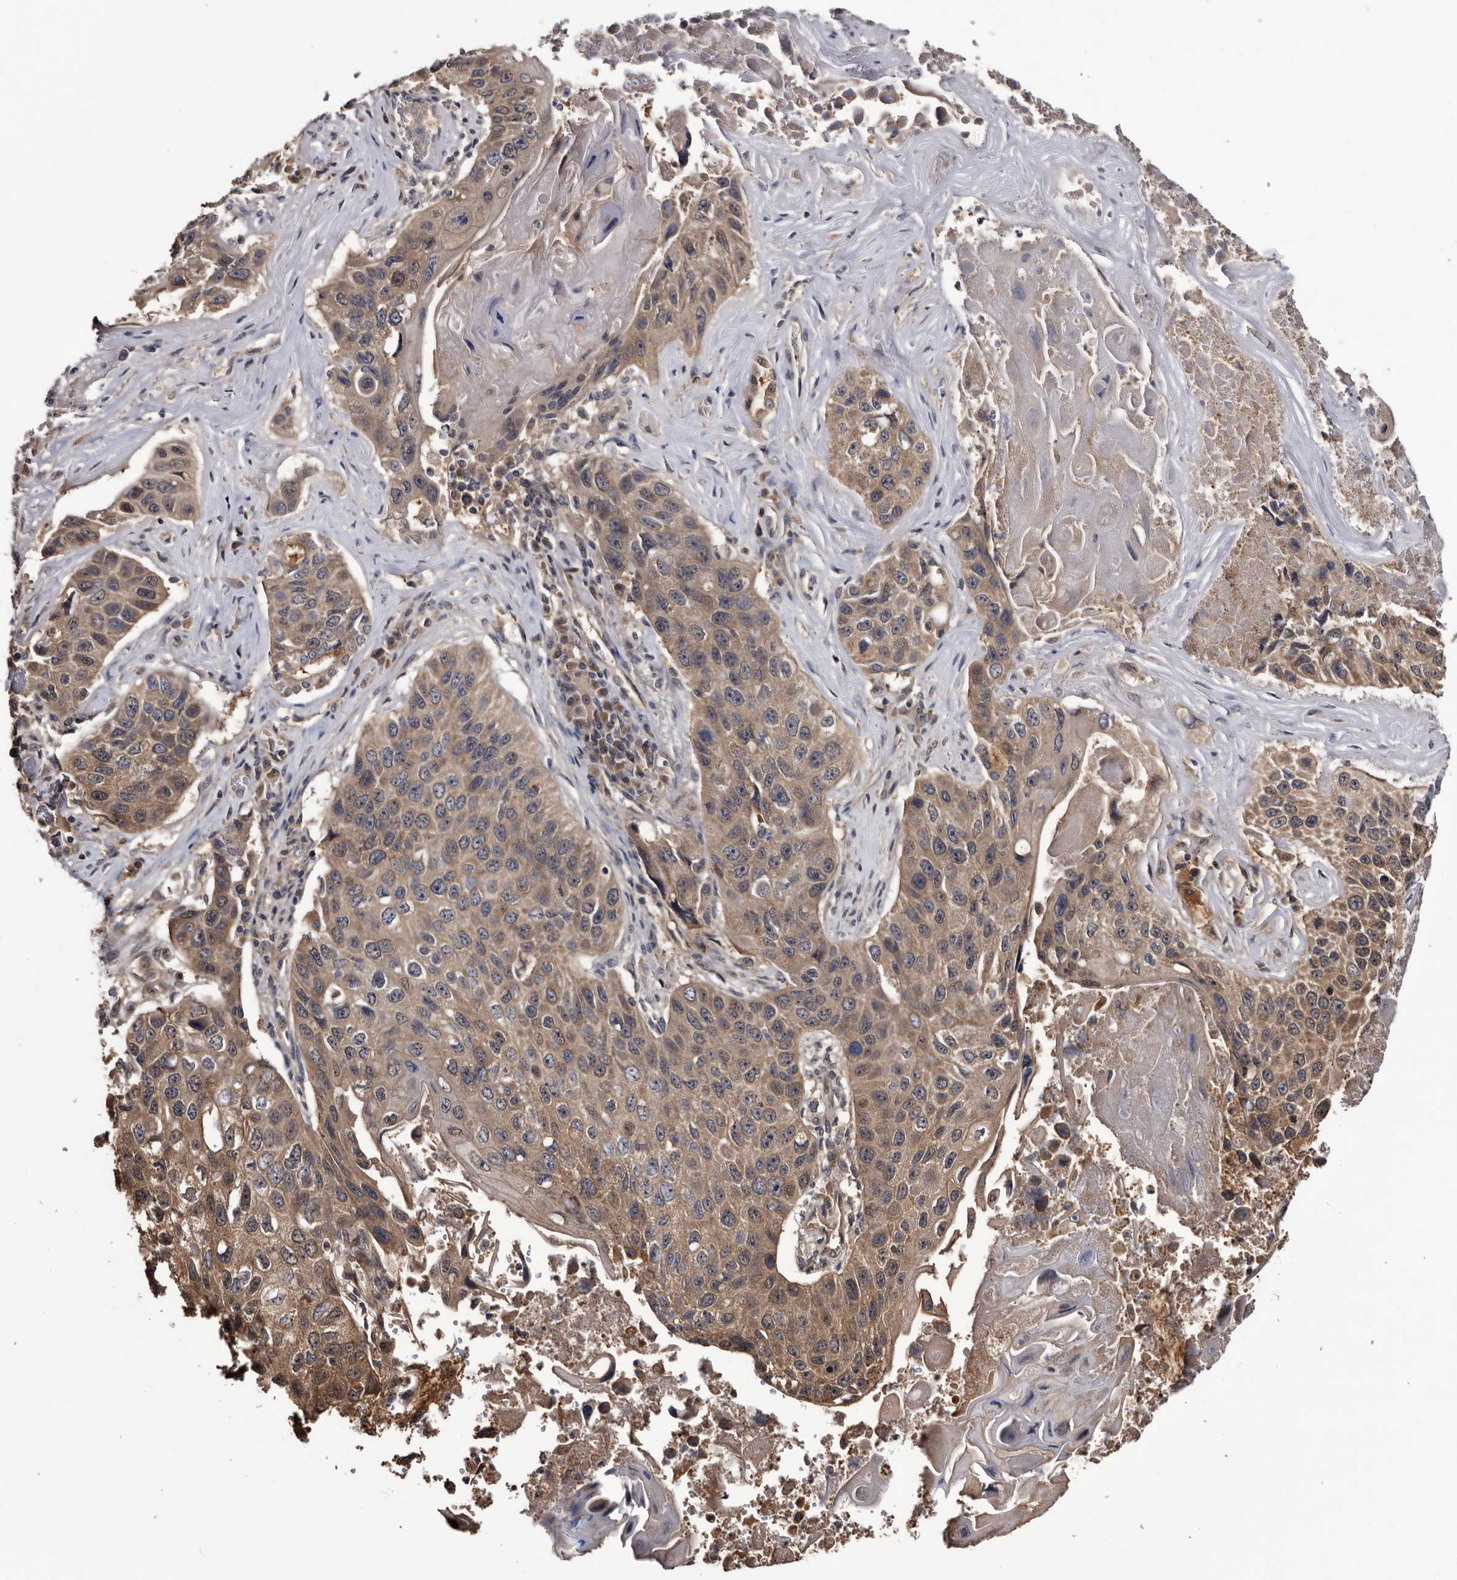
{"staining": {"intensity": "moderate", "quantity": ">75%", "location": "cytoplasmic/membranous"}, "tissue": "lung cancer", "cell_type": "Tumor cells", "image_type": "cancer", "snomed": [{"axis": "morphology", "description": "Squamous cell carcinoma, NOS"}, {"axis": "topography", "description": "Lung"}], "caption": "A photomicrograph of human lung squamous cell carcinoma stained for a protein shows moderate cytoplasmic/membranous brown staining in tumor cells.", "gene": "TTI2", "patient": {"sex": "male", "age": 61}}